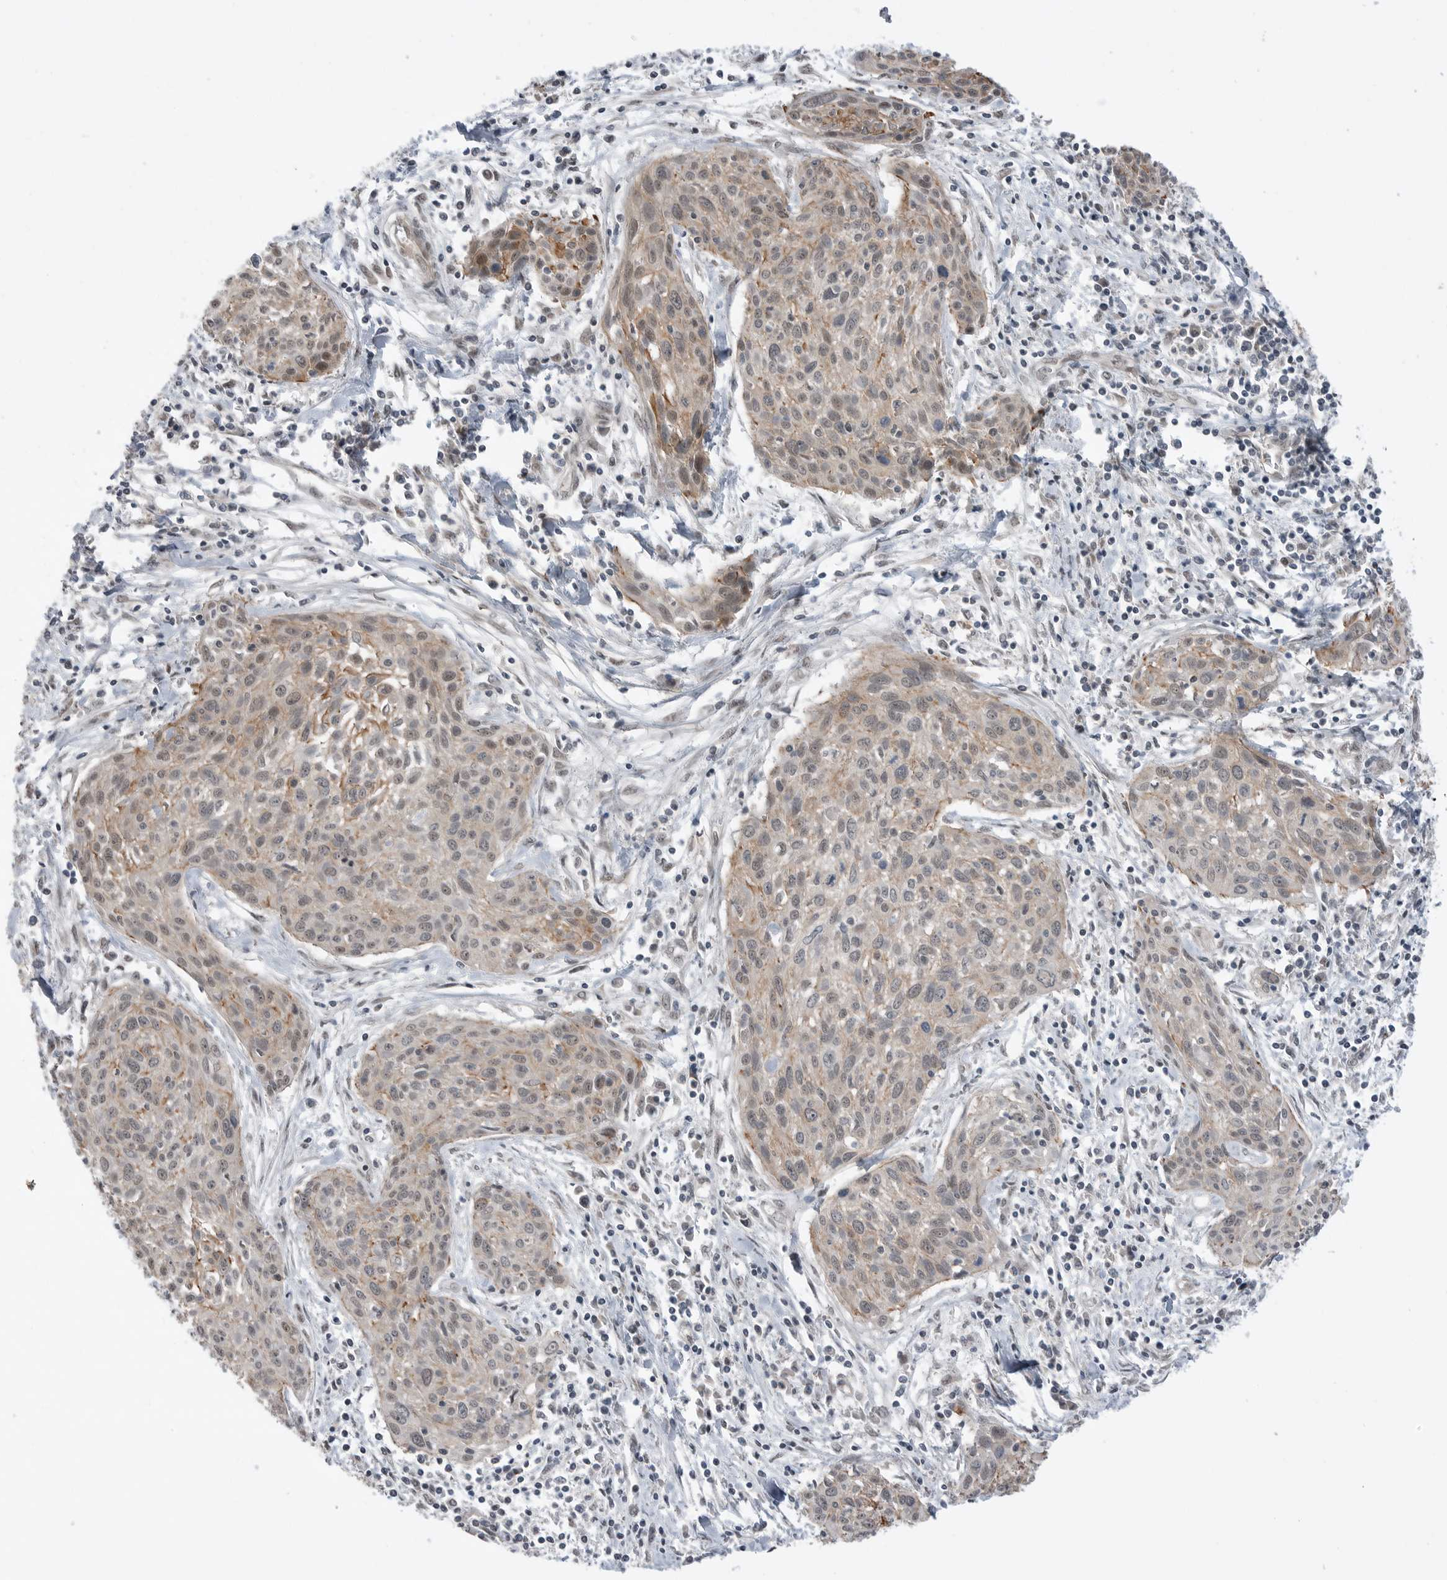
{"staining": {"intensity": "moderate", "quantity": "<25%", "location": "cytoplasmic/membranous"}, "tissue": "cervical cancer", "cell_type": "Tumor cells", "image_type": "cancer", "snomed": [{"axis": "morphology", "description": "Squamous cell carcinoma, NOS"}, {"axis": "topography", "description": "Cervix"}], "caption": "DAB immunohistochemical staining of human cervical squamous cell carcinoma demonstrates moderate cytoplasmic/membranous protein expression in about <25% of tumor cells. The protein is stained brown, and the nuclei are stained in blue (DAB IHC with brightfield microscopy, high magnification).", "gene": "NTAQ1", "patient": {"sex": "female", "age": 51}}